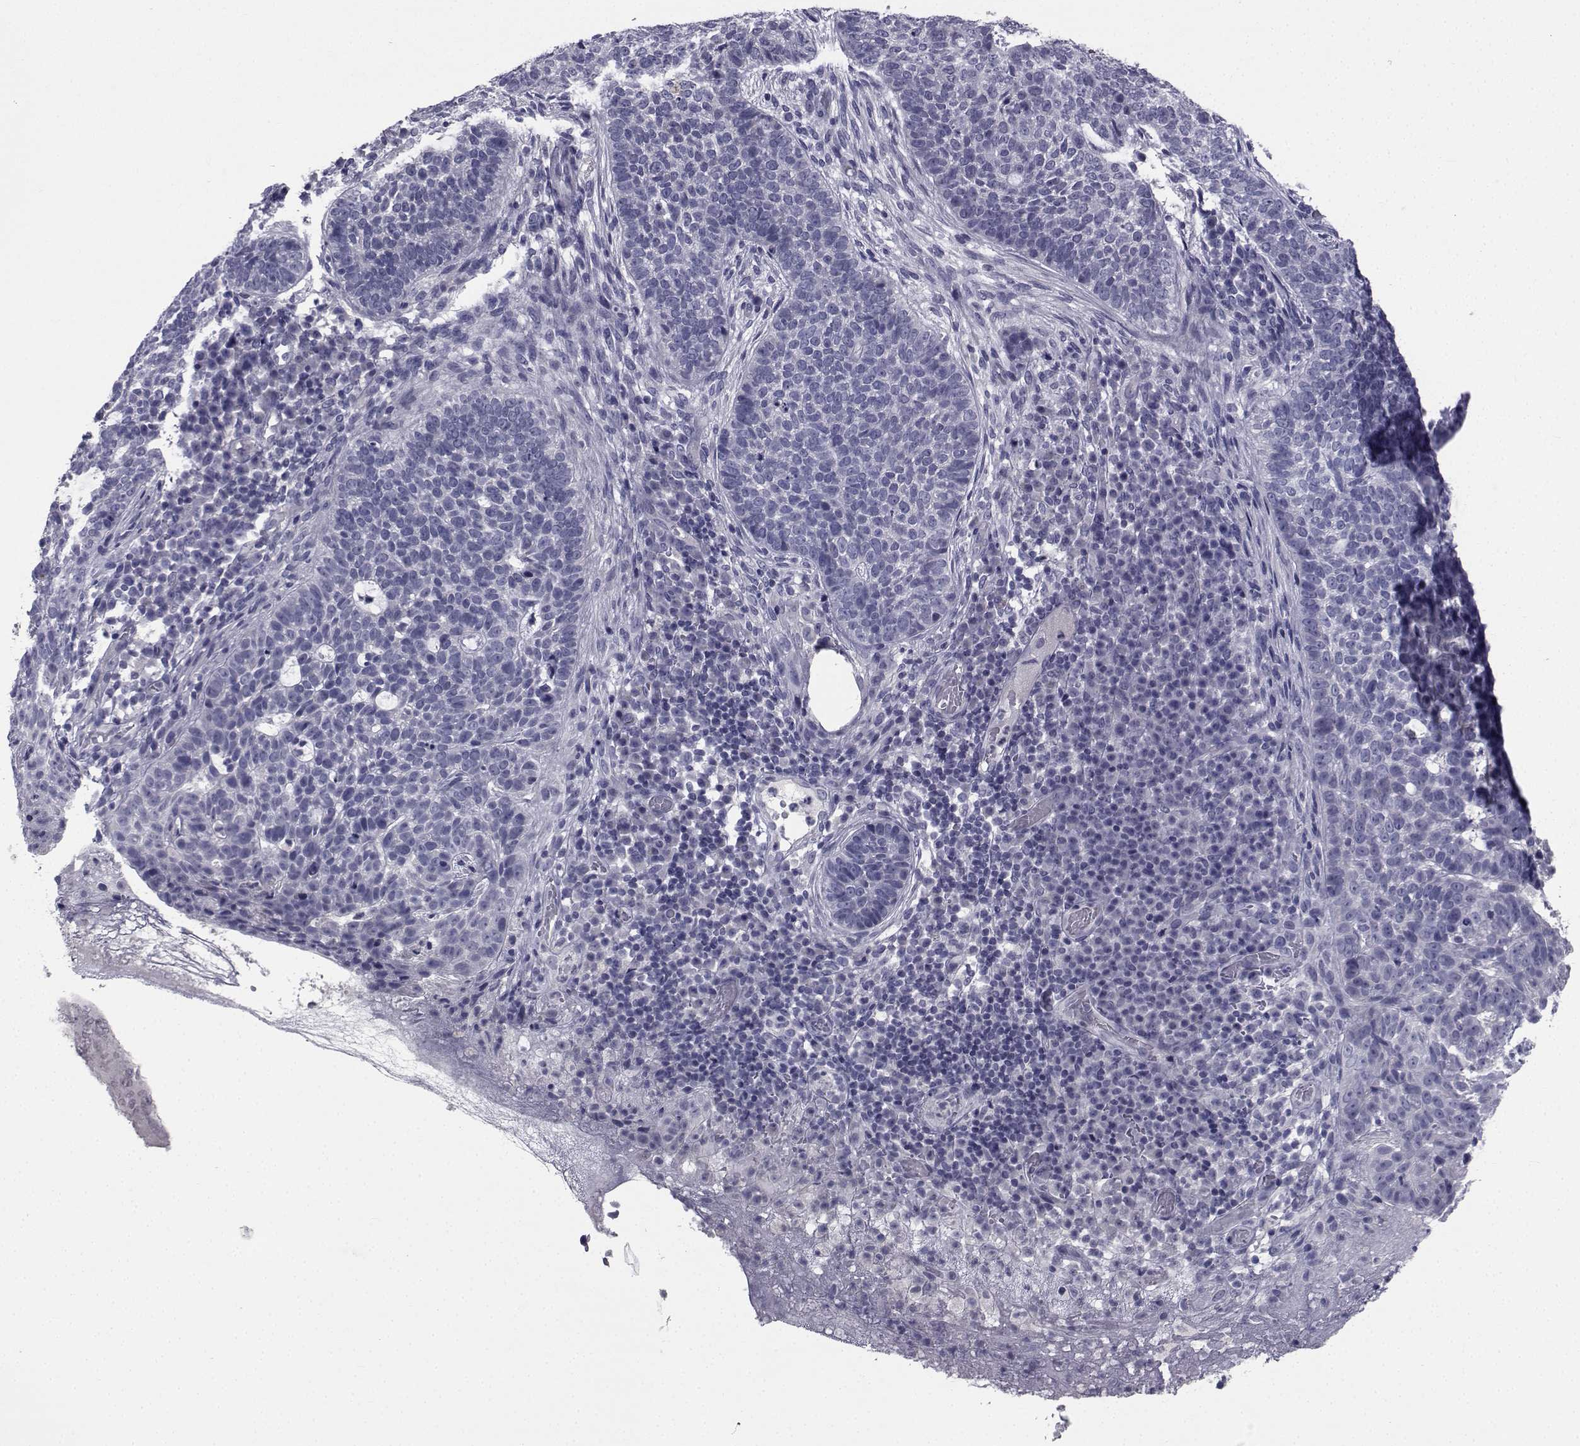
{"staining": {"intensity": "negative", "quantity": "none", "location": "none"}, "tissue": "skin cancer", "cell_type": "Tumor cells", "image_type": "cancer", "snomed": [{"axis": "morphology", "description": "Basal cell carcinoma"}, {"axis": "topography", "description": "Skin"}], "caption": "The photomicrograph exhibits no significant staining in tumor cells of basal cell carcinoma (skin).", "gene": "CHRNA1", "patient": {"sex": "female", "age": 69}}